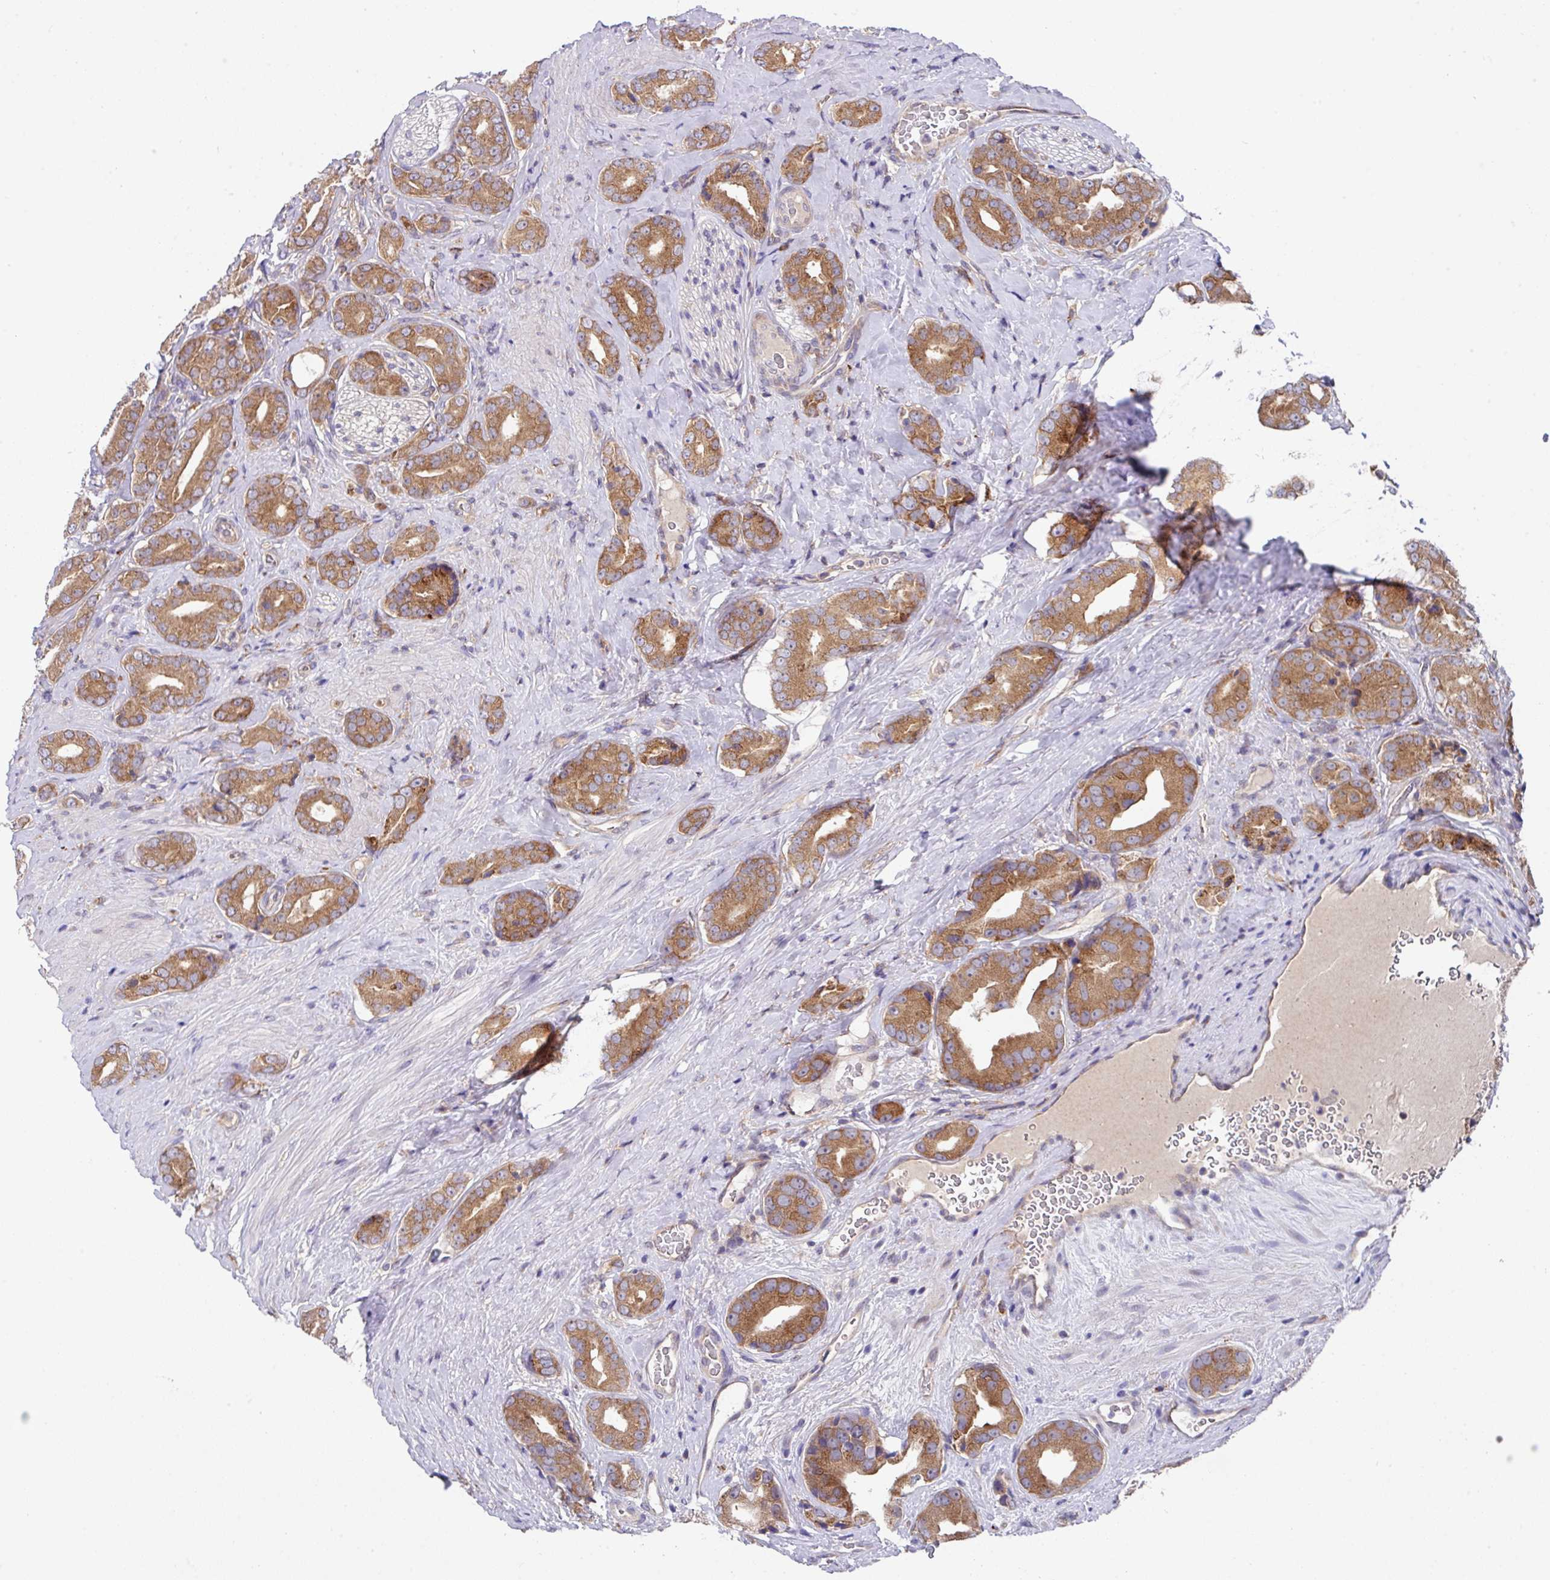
{"staining": {"intensity": "moderate", "quantity": ">75%", "location": "cytoplasmic/membranous"}, "tissue": "prostate cancer", "cell_type": "Tumor cells", "image_type": "cancer", "snomed": [{"axis": "morphology", "description": "Adenocarcinoma, High grade"}, {"axis": "topography", "description": "Prostate"}], "caption": "An immunohistochemistry photomicrograph of neoplastic tissue is shown. Protein staining in brown highlights moderate cytoplasmic/membranous positivity in prostate high-grade adenocarcinoma within tumor cells. The staining is performed using DAB brown chromogen to label protein expression. The nuclei are counter-stained blue using hematoxylin.", "gene": "EIF4B", "patient": {"sex": "male", "age": 63}}